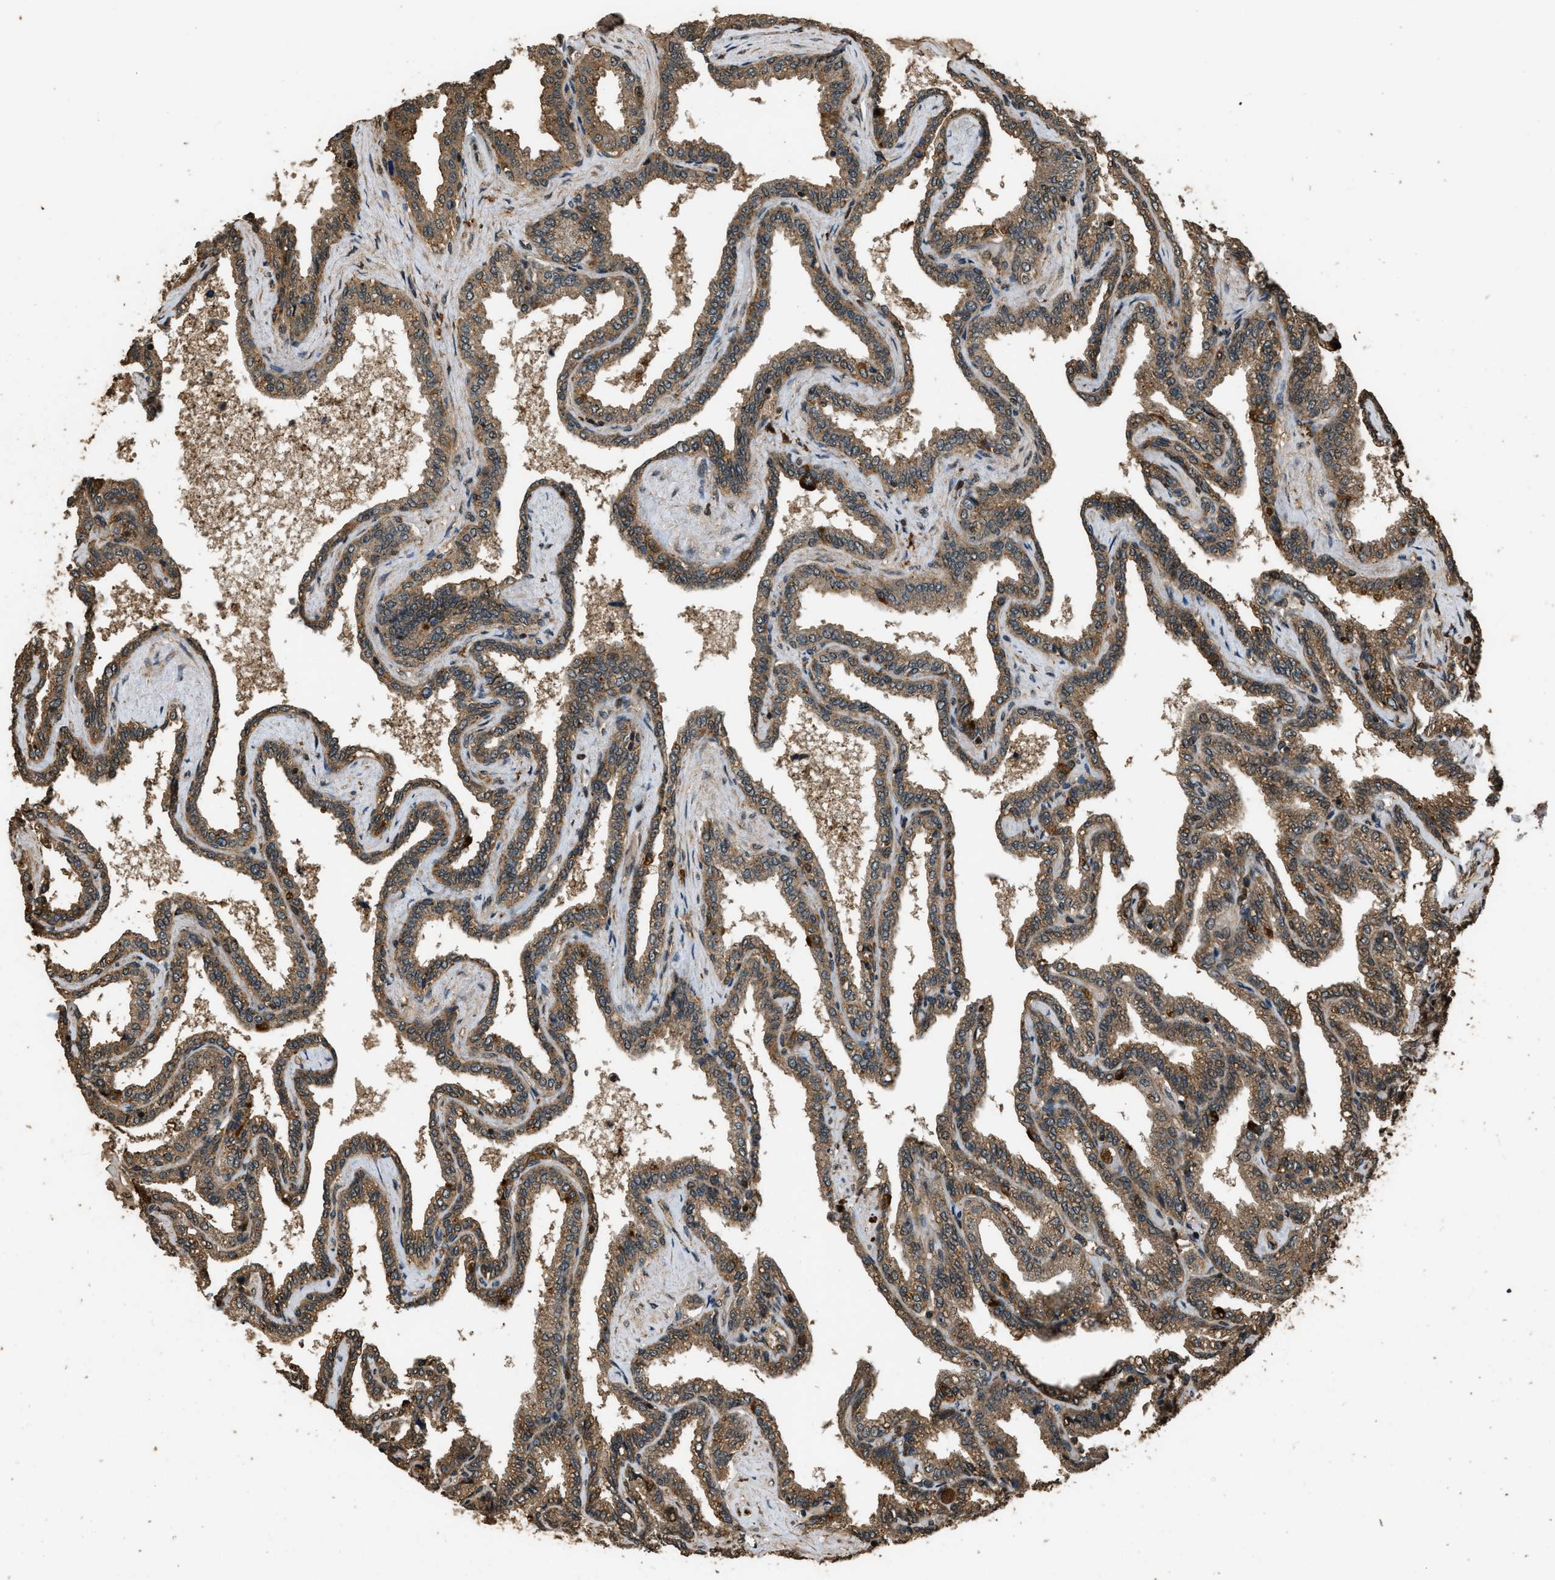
{"staining": {"intensity": "moderate", "quantity": ">75%", "location": "cytoplasmic/membranous"}, "tissue": "seminal vesicle", "cell_type": "Glandular cells", "image_type": "normal", "snomed": [{"axis": "morphology", "description": "Normal tissue, NOS"}, {"axis": "topography", "description": "Seminal veicle"}], "caption": "Glandular cells exhibit medium levels of moderate cytoplasmic/membranous positivity in approximately >75% of cells in unremarkable seminal vesicle. The staining is performed using DAB (3,3'-diaminobenzidine) brown chromogen to label protein expression. The nuclei are counter-stained blue using hematoxylin.", "gene": "RAP2A", "patient": {"sex": "male", "age": 46}}